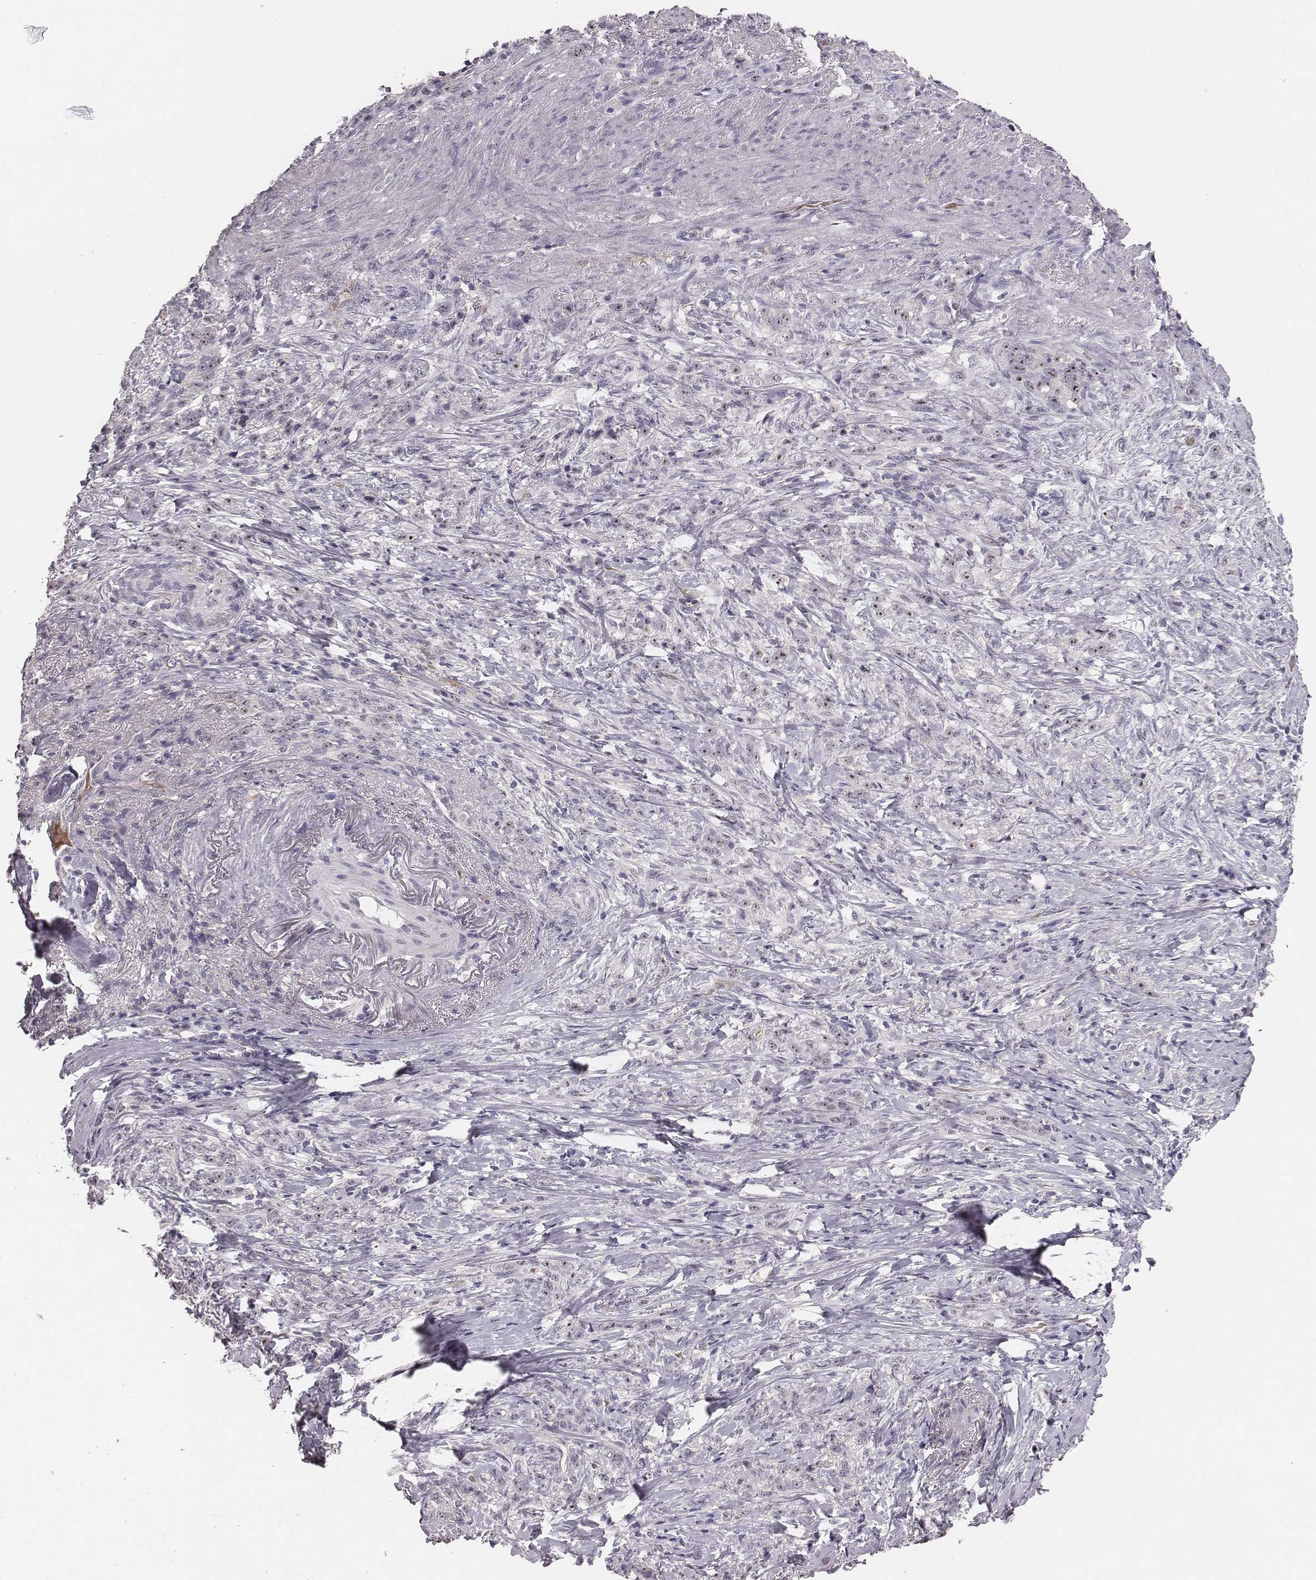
{"staining": {"intensity": "strong", "quantity": "25%-75%", "location": "nuclear"}, "tissue": "stomach cancer", "cell_type": "Tumor cells", "image_type": "cancer", "snomed": [{"axis": "morphology", "description": "Adenocarcinoma, NOS"}, {"axis": "topography", "description": "Stomach, lower"}], "caption": "Immunohistochemical staining of stomach cancer reveals high levels of strong nuclear protein expression in about 25%-75% of tumor cells.", "gene": "NIFK", "patient": {"sex": "male", "age": 88}}